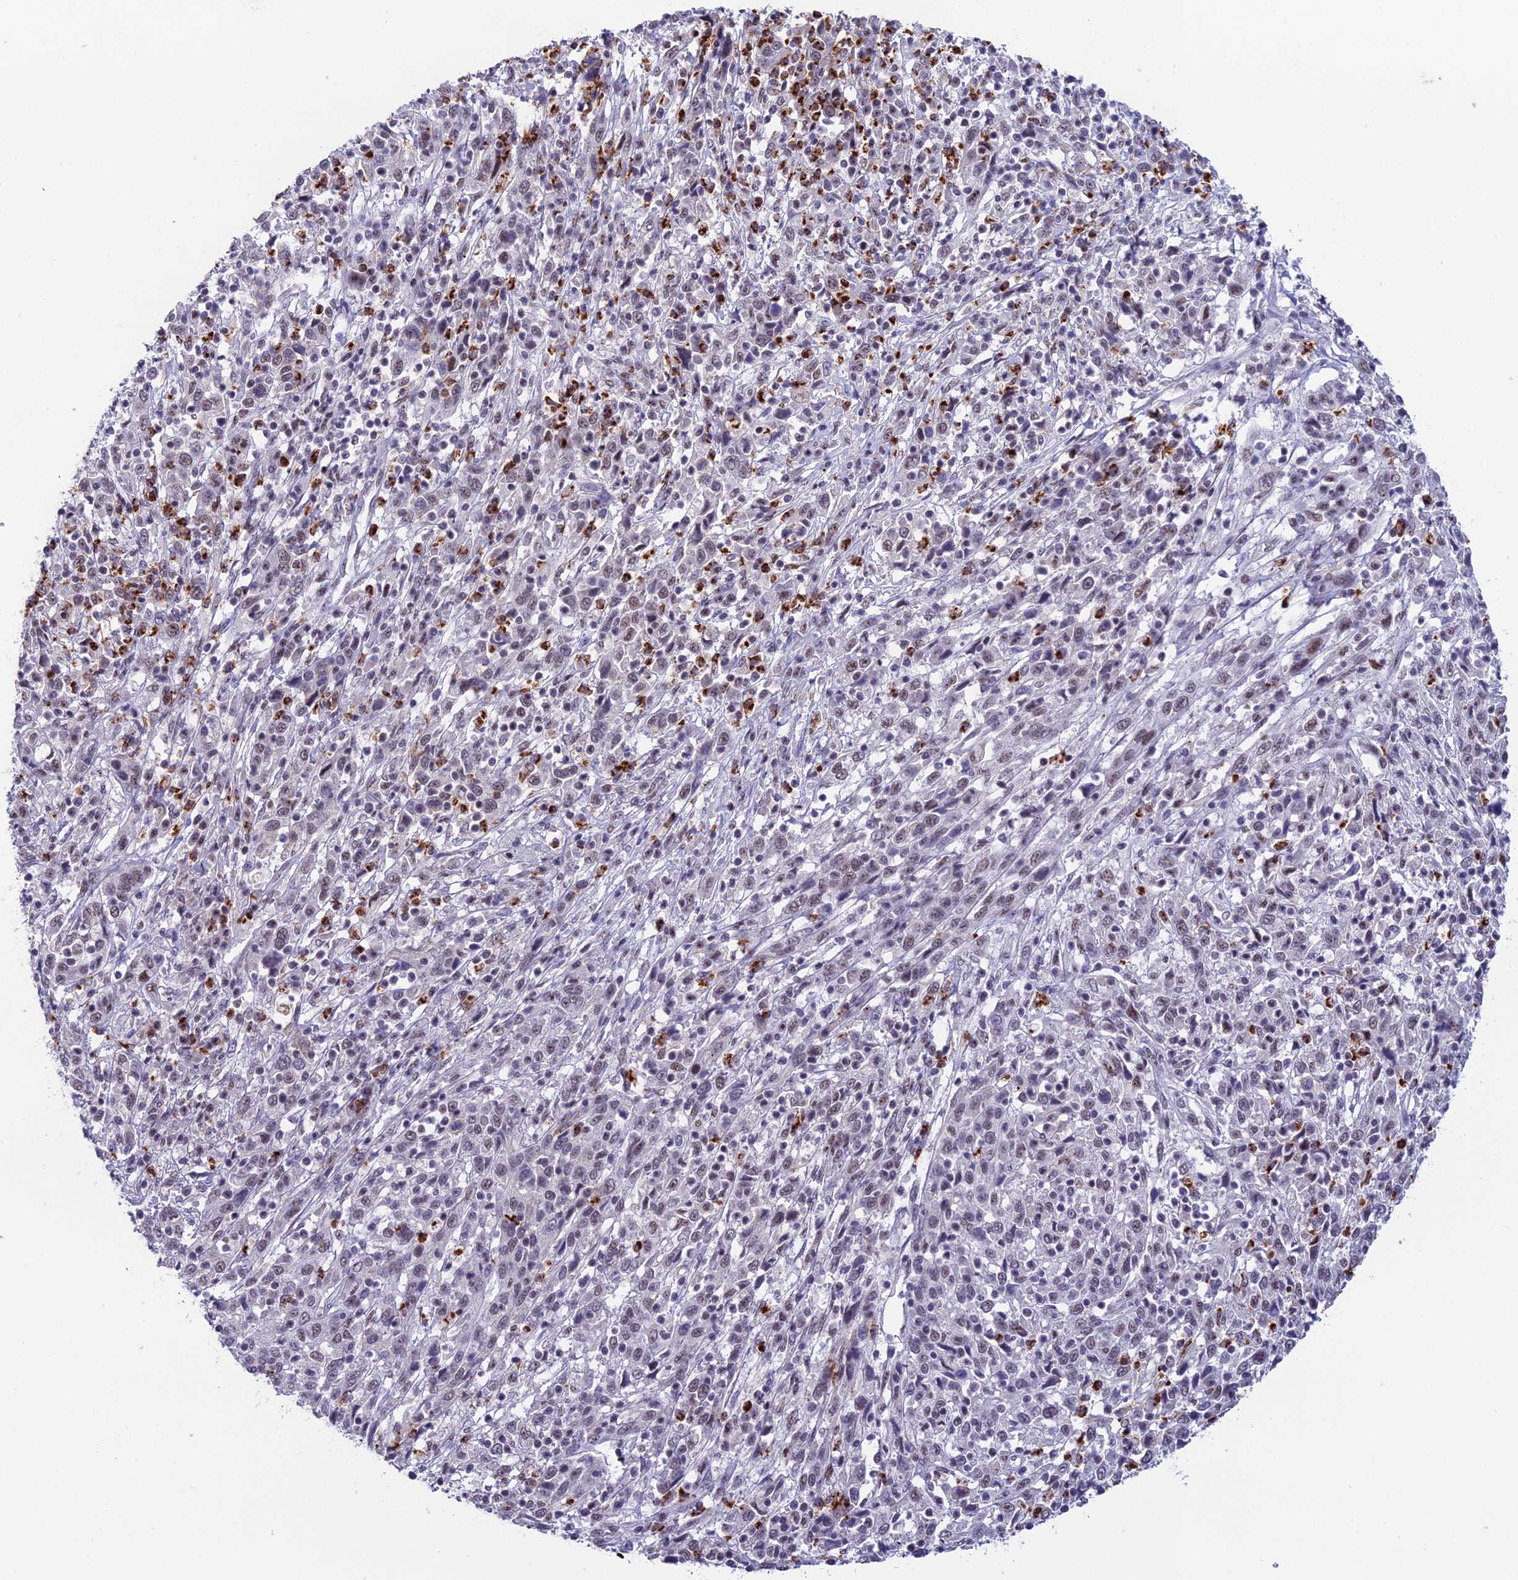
{"staining": {"intensity": "weak", "quantity": ">75%", "location": "nuclear"}, "tissue": "cervical cancer", "cell_type": "Tumor cells", "image_type": "cancer", "snomed": [{"axis": "morphology", "description": "Squamous cell carcinoma, NOS"}, {"axis": "topography", "description": "Cervix"}], "caption": "High-power microscopy captured an immunohistochemistry (IHC) image of cervical cancer (squamous cell carcinoma), revealing weak nuclear positivity in about >75% of tumor cells. The staining was performed using DAB, with brown indicating positive protein expression. Nuclei are stained blue with hematoxylin.", "gene": "MFSD2B", "patient": {"sex": "female", "age": 46}}